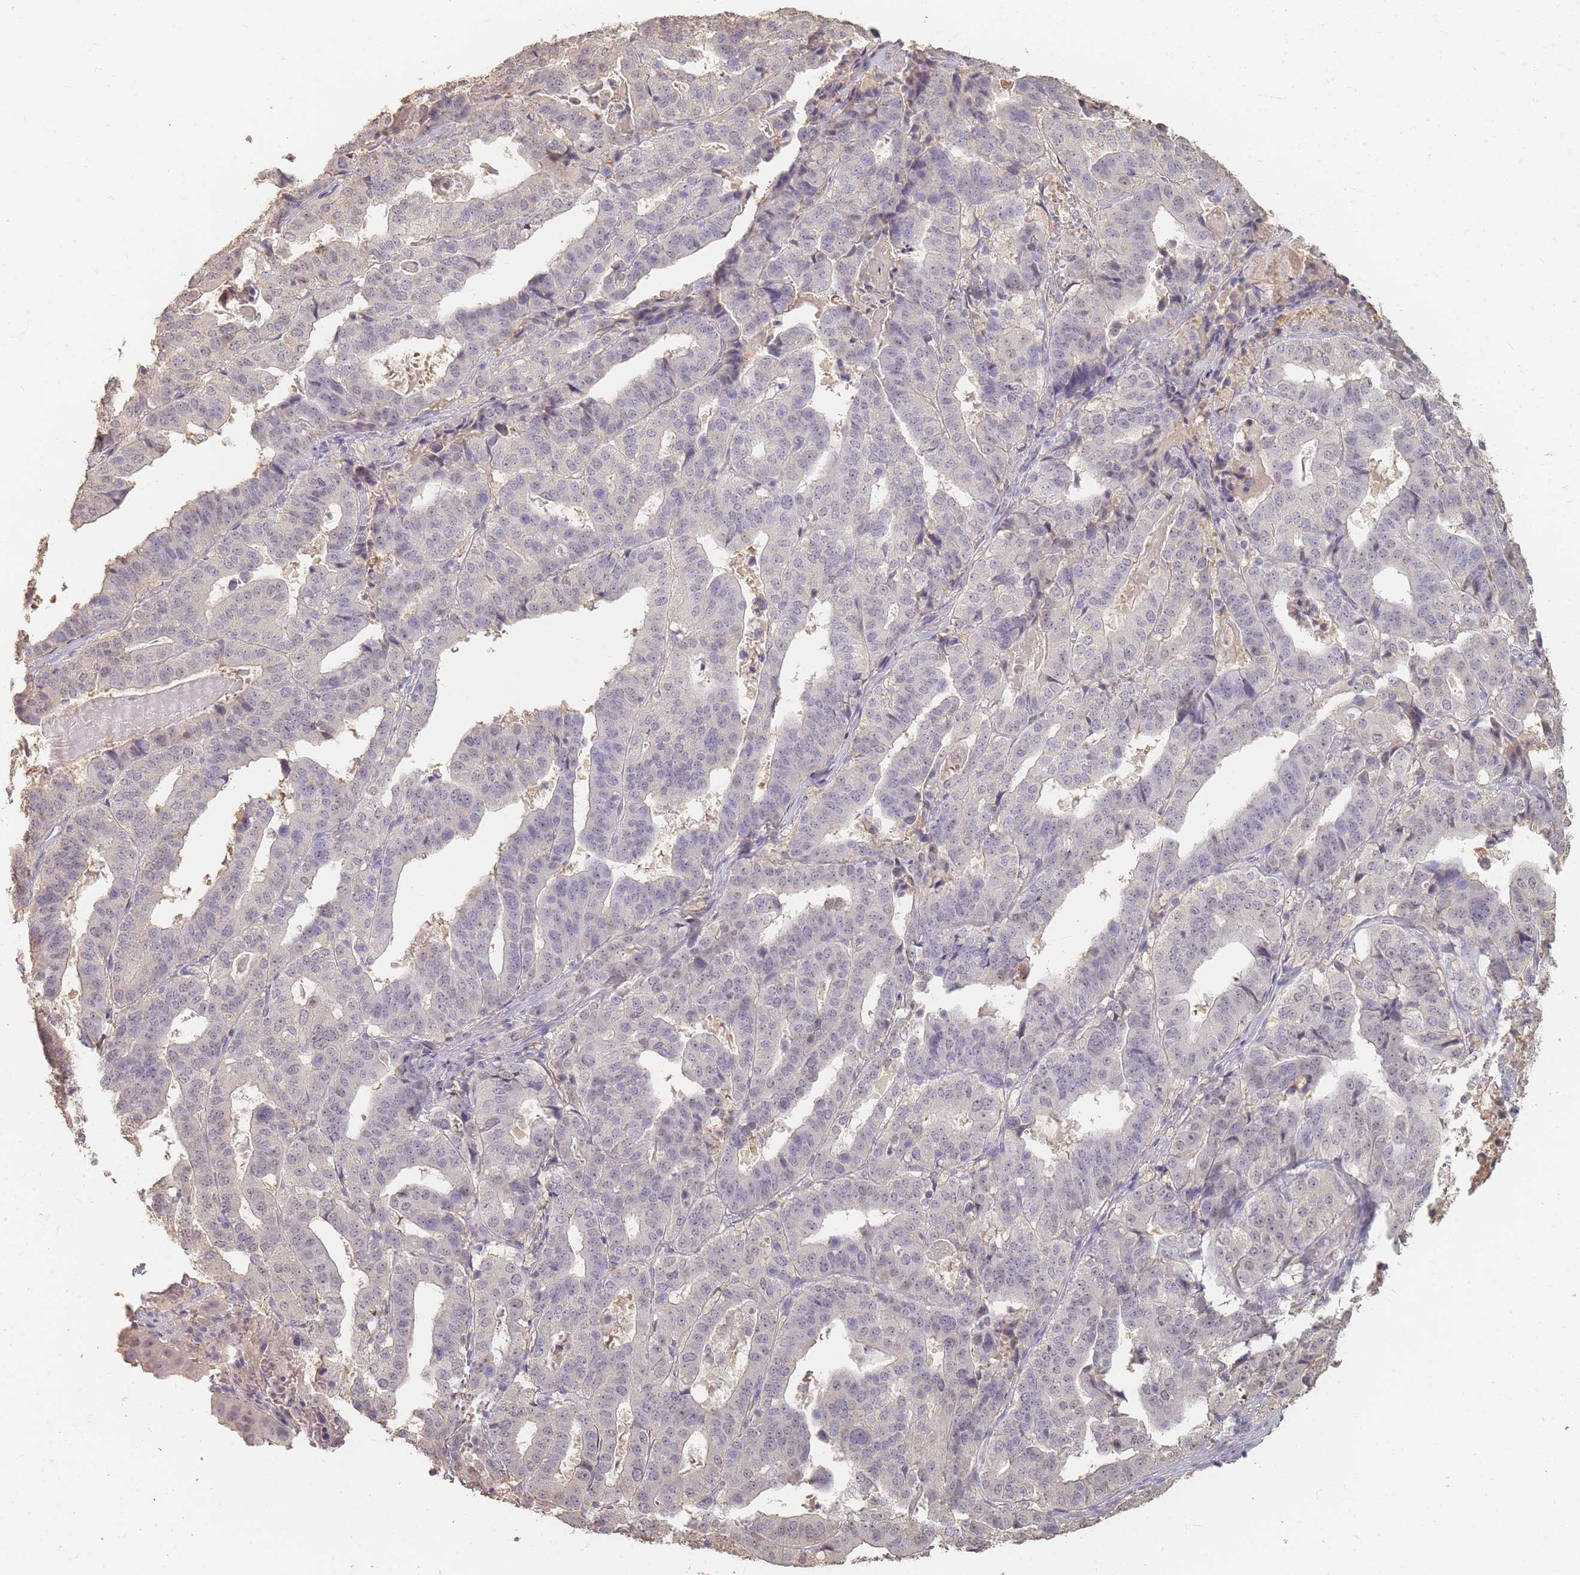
{"staining": {"intensity": "negative", "quantity": "none", "location": "none"}, "tissue": "stomach cancer", "cell_type": "Tumor cells", "image_type": "cancer", "snomed": [{"axis": "morphology", "description": "Adenocarcinoma, NOS"}, {"axis": "topography", "description": "Stomach"}], "caption": "This is a image of IHC staining of adenocarcinoma (stomach), which shows no expression in tumor cells.", "gene": "RFTN1", "patient": {"sex": "male", "age": 48}}